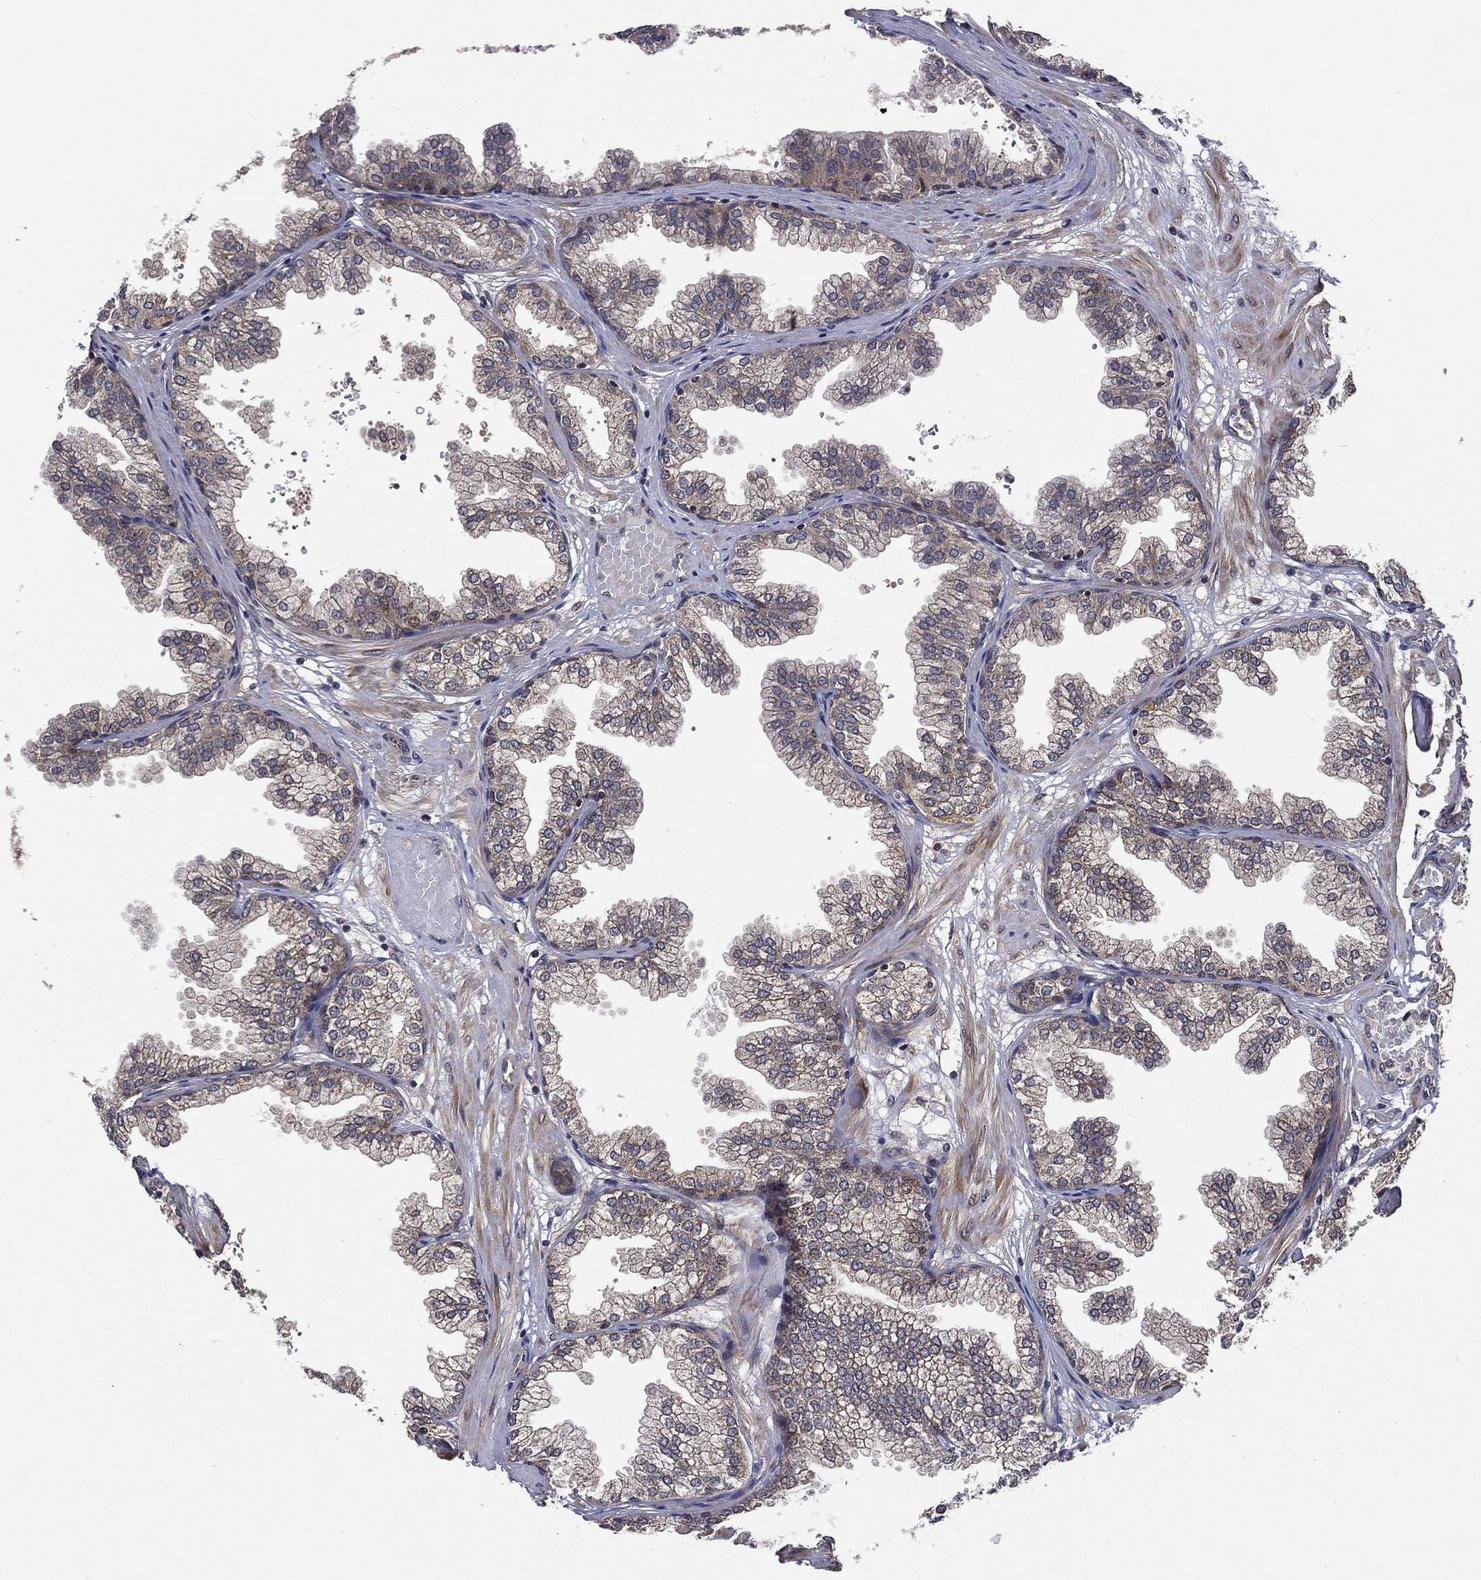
{"staining": {"intensity": "weak", "quantity": "<25%", "location": "cytoplasmic/membranous"}, "tissue": "prostate", "cell_type": "Glandular cells", "image_type": "normal", "snomed": [{"axis": "morphology", "description": "Normal tissue, NOS"}, {"axis": "topography", "description": "Prostate"}], "caption": "Photomicrograph shows no significant protein expression in glandular cells of benign prostate.", "gene": "RAB11FIP4", "patient": {"sex": "male", "age": 37}}